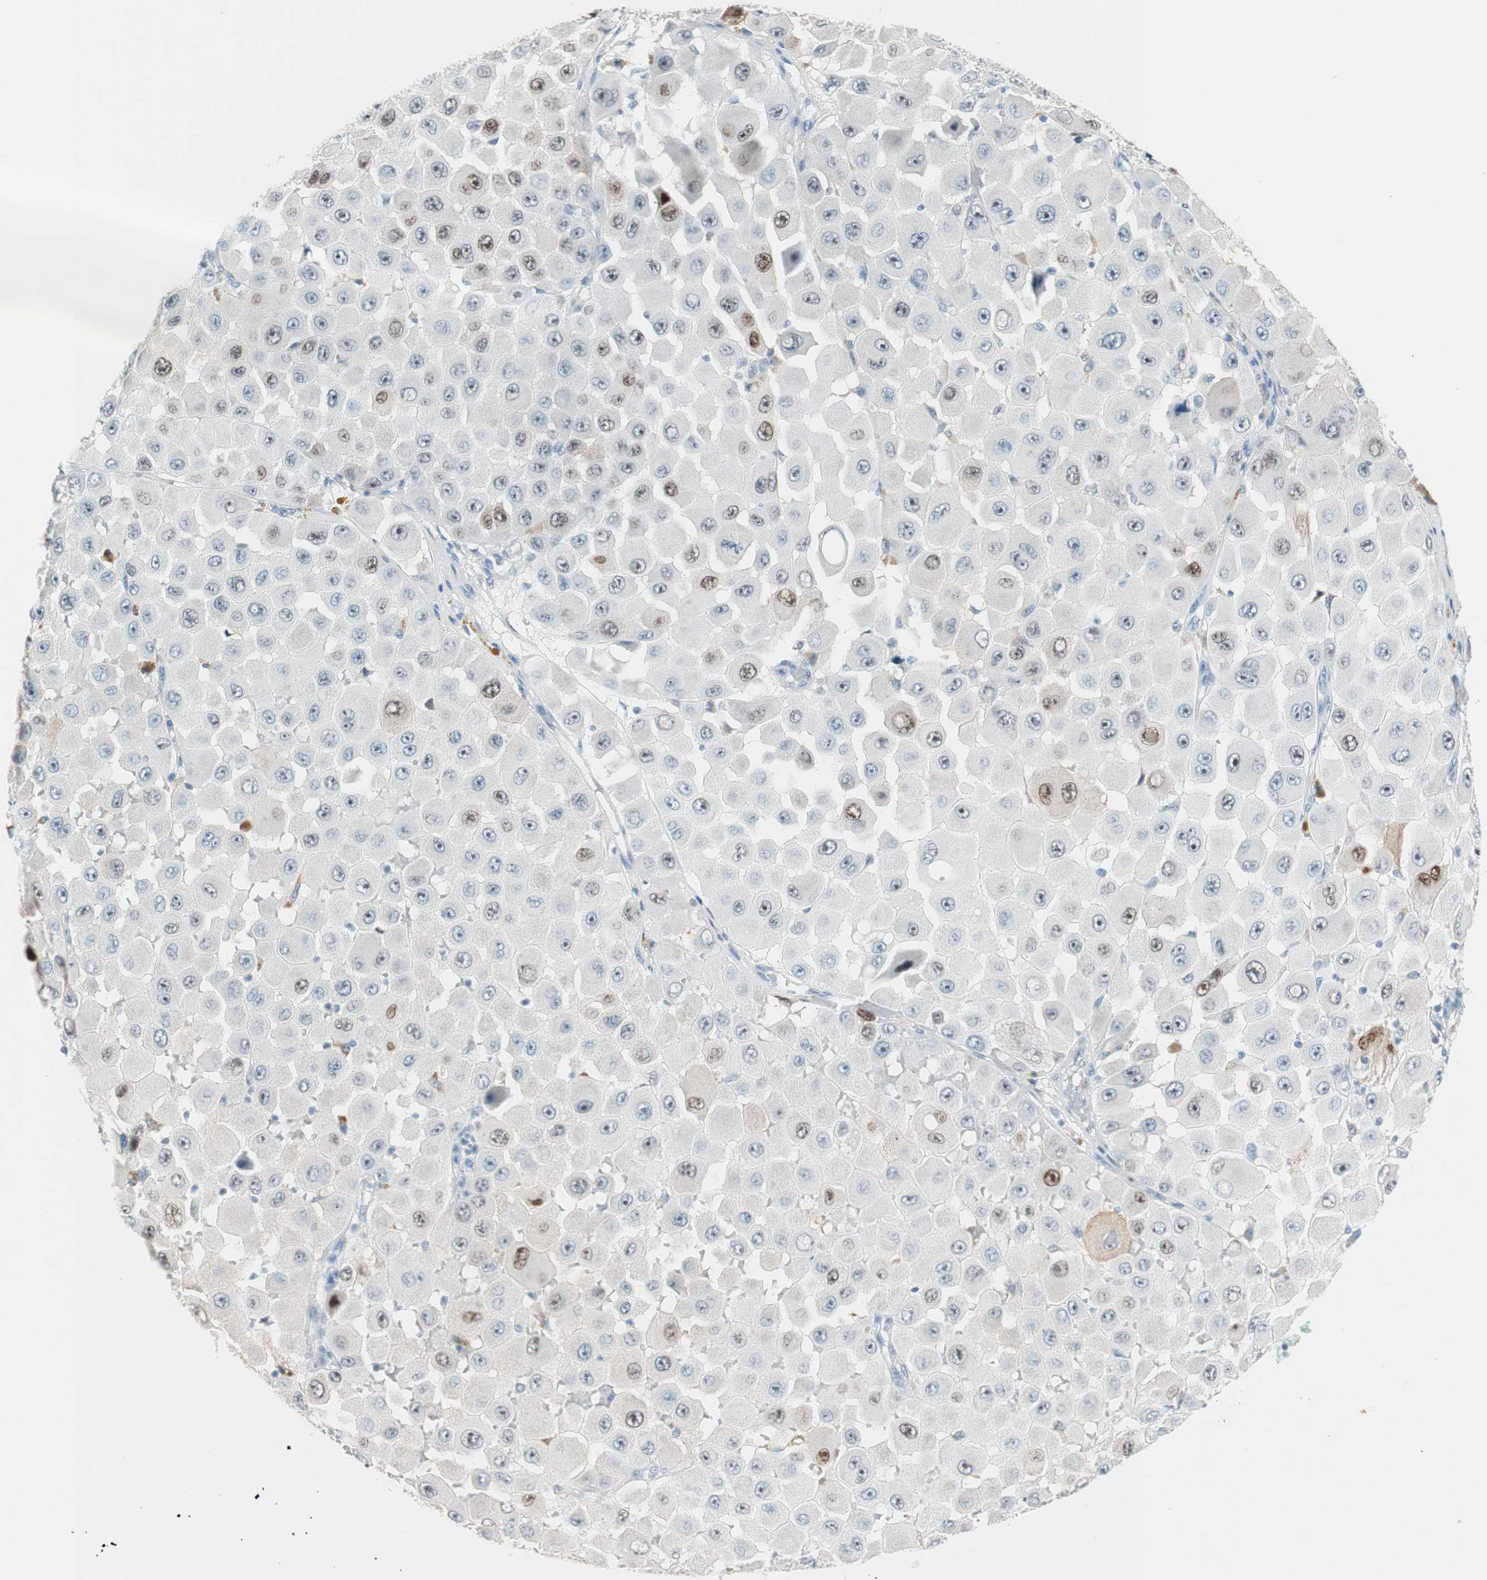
{"staining": {"intensity": "weak", "quantity": "<25%", "location": "nuclear"}, "tissue": "melanoma", "cell_type": "Tumor cells", "image_type": "cancer", "snomed": [{"axis": "morphology", "description": "Malignant melanoma, NOS"}, {"axis": "topography", "description": "Skin"}], "caption": "Image shows no protein staining in tumor cells of malignant melanoma tissue.", "gene": "FOSL1", "patient": {"sex": "female", "age": 81}}